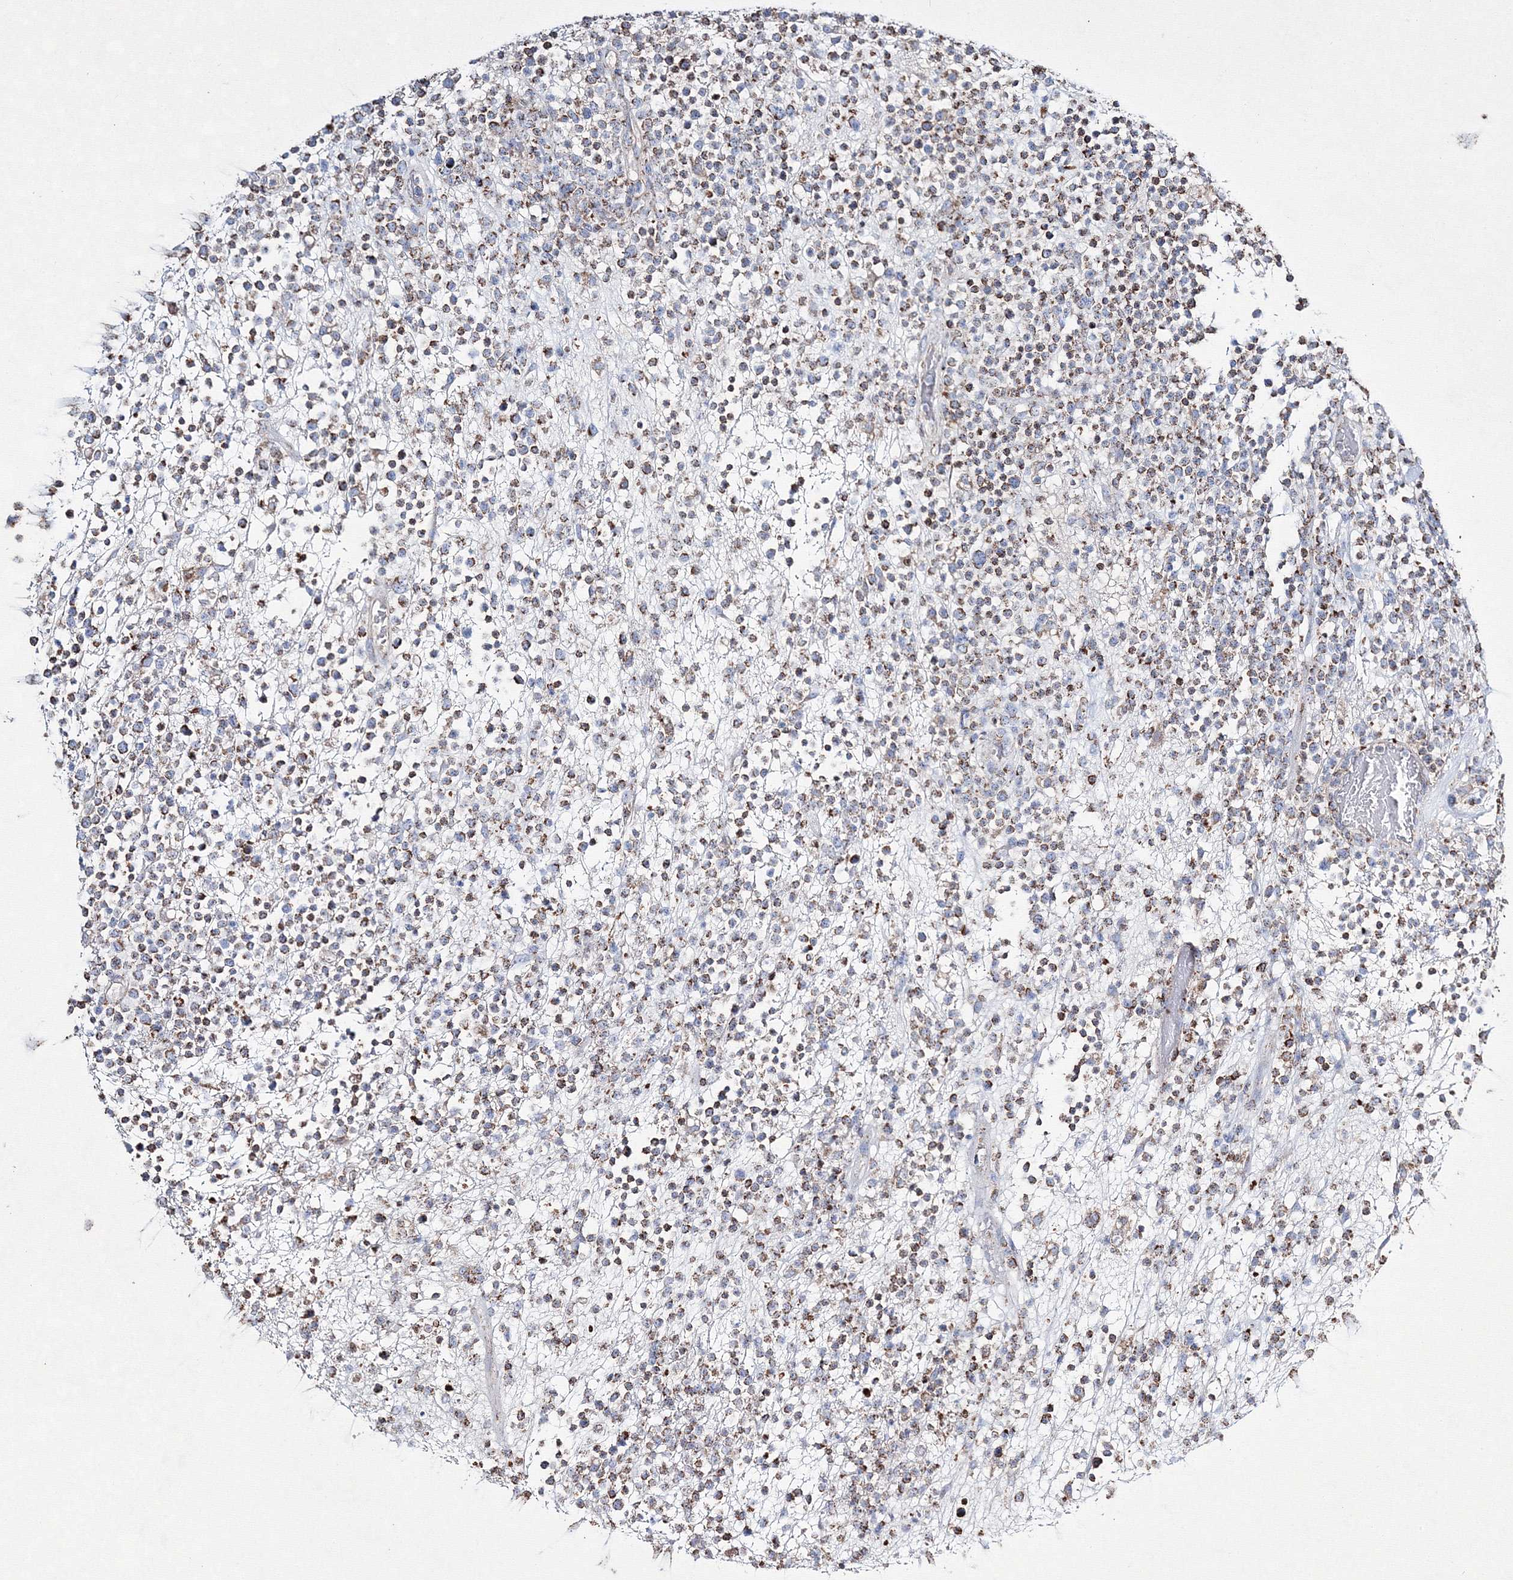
{"staining": {"intensity": "moderate", "quantity": ">75%", "location": "cytoplasmic/membranous"}, "tissue": "lymphoma", "cell_type": "Tumor cells", "image_type": "cancer", "snomed": [{"axis": "morphology", "description": "Malignant lymphoma, non-Hodgkin's type, High grade"}, {"axis": "topography", "description": "Colon"}], "caption": "Lymphoma stained for a protein (brown) demonstrates moderate cytoplasmic/membranous positive positivity in about >75% of tumor cells.", "gene": "IGSF9", "patient": {"sex": "female", "age": 53}}